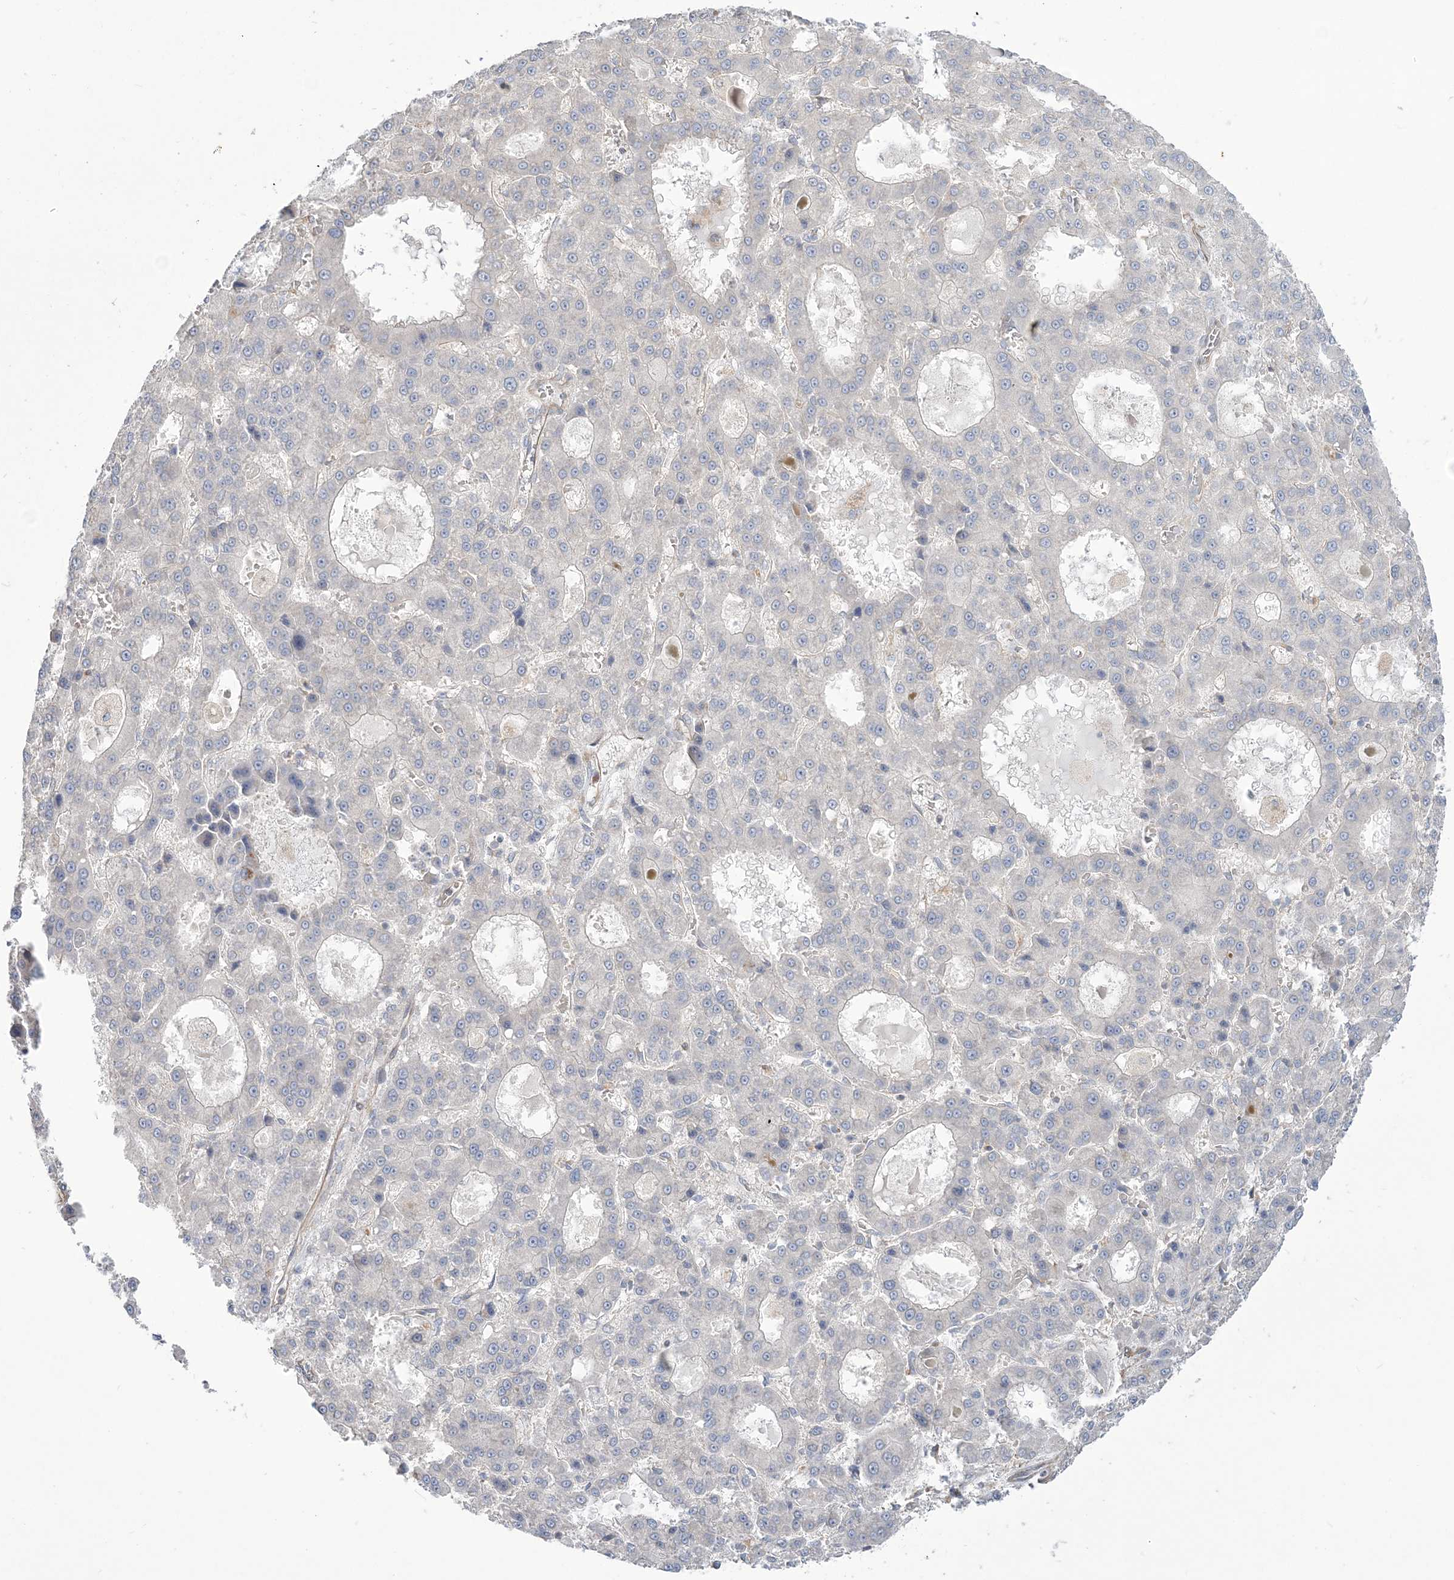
{"staining": {"intensity": "negative", "quantity": "none", "location": "none"}, "tissue": "liver cancer", "cell_type": "Tumor cells", "image_type": "cancer", "snomed": [{"axis": "morphology", "description": "Carcinoma, Hepatocellular, NOS"}, {"axis": "topography", "description": "Liver"}], "caption": "Immunohistochemistry of human liver cancer displays no staining in tumor cells.", "gene": "ZNF821", "patient": {"sex": "male", "age": 70}}